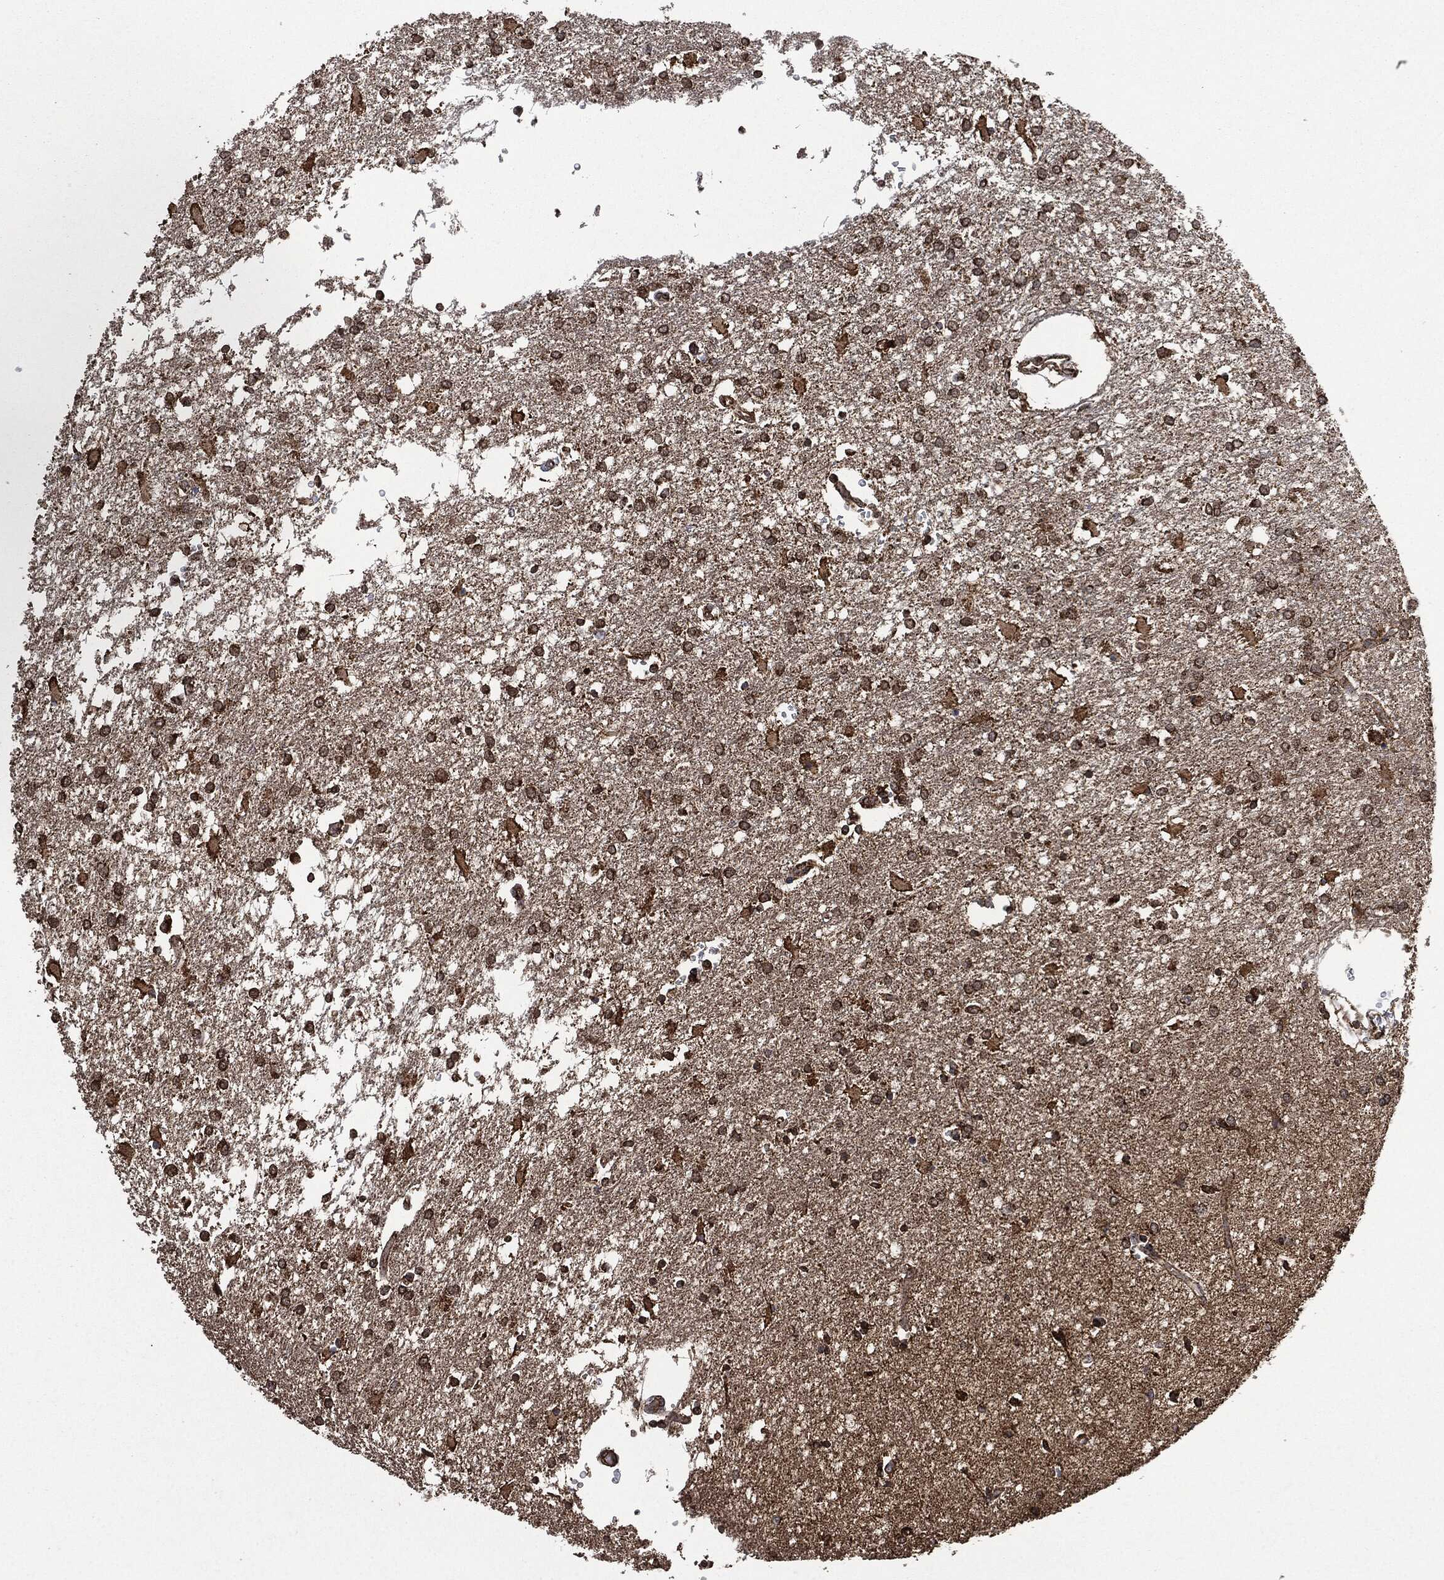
{"staining": {"intensity": "strong", "quantity": ">75%", "location": "cytoplasmic/membranous"}, "tissue": "glioma", "cell_type": "Tumor cells", "image_type": "cancer", "snomed": [{"axis": "morphology", "description": "Glioma, malignant, High grade"}, {"axis": "topography", "description": "Cerebral cortex"}], "caption": "This micrograph reveals glioma stained with immunohistochemistry (IHC) to label a protein in brown. The cytoplasmic/membranous of tumor cells show strong positivity for the protein. Nuclei are counter-stained blue.", "gene": "LIG3", "patient": {"sex": "male", "age": 79}}